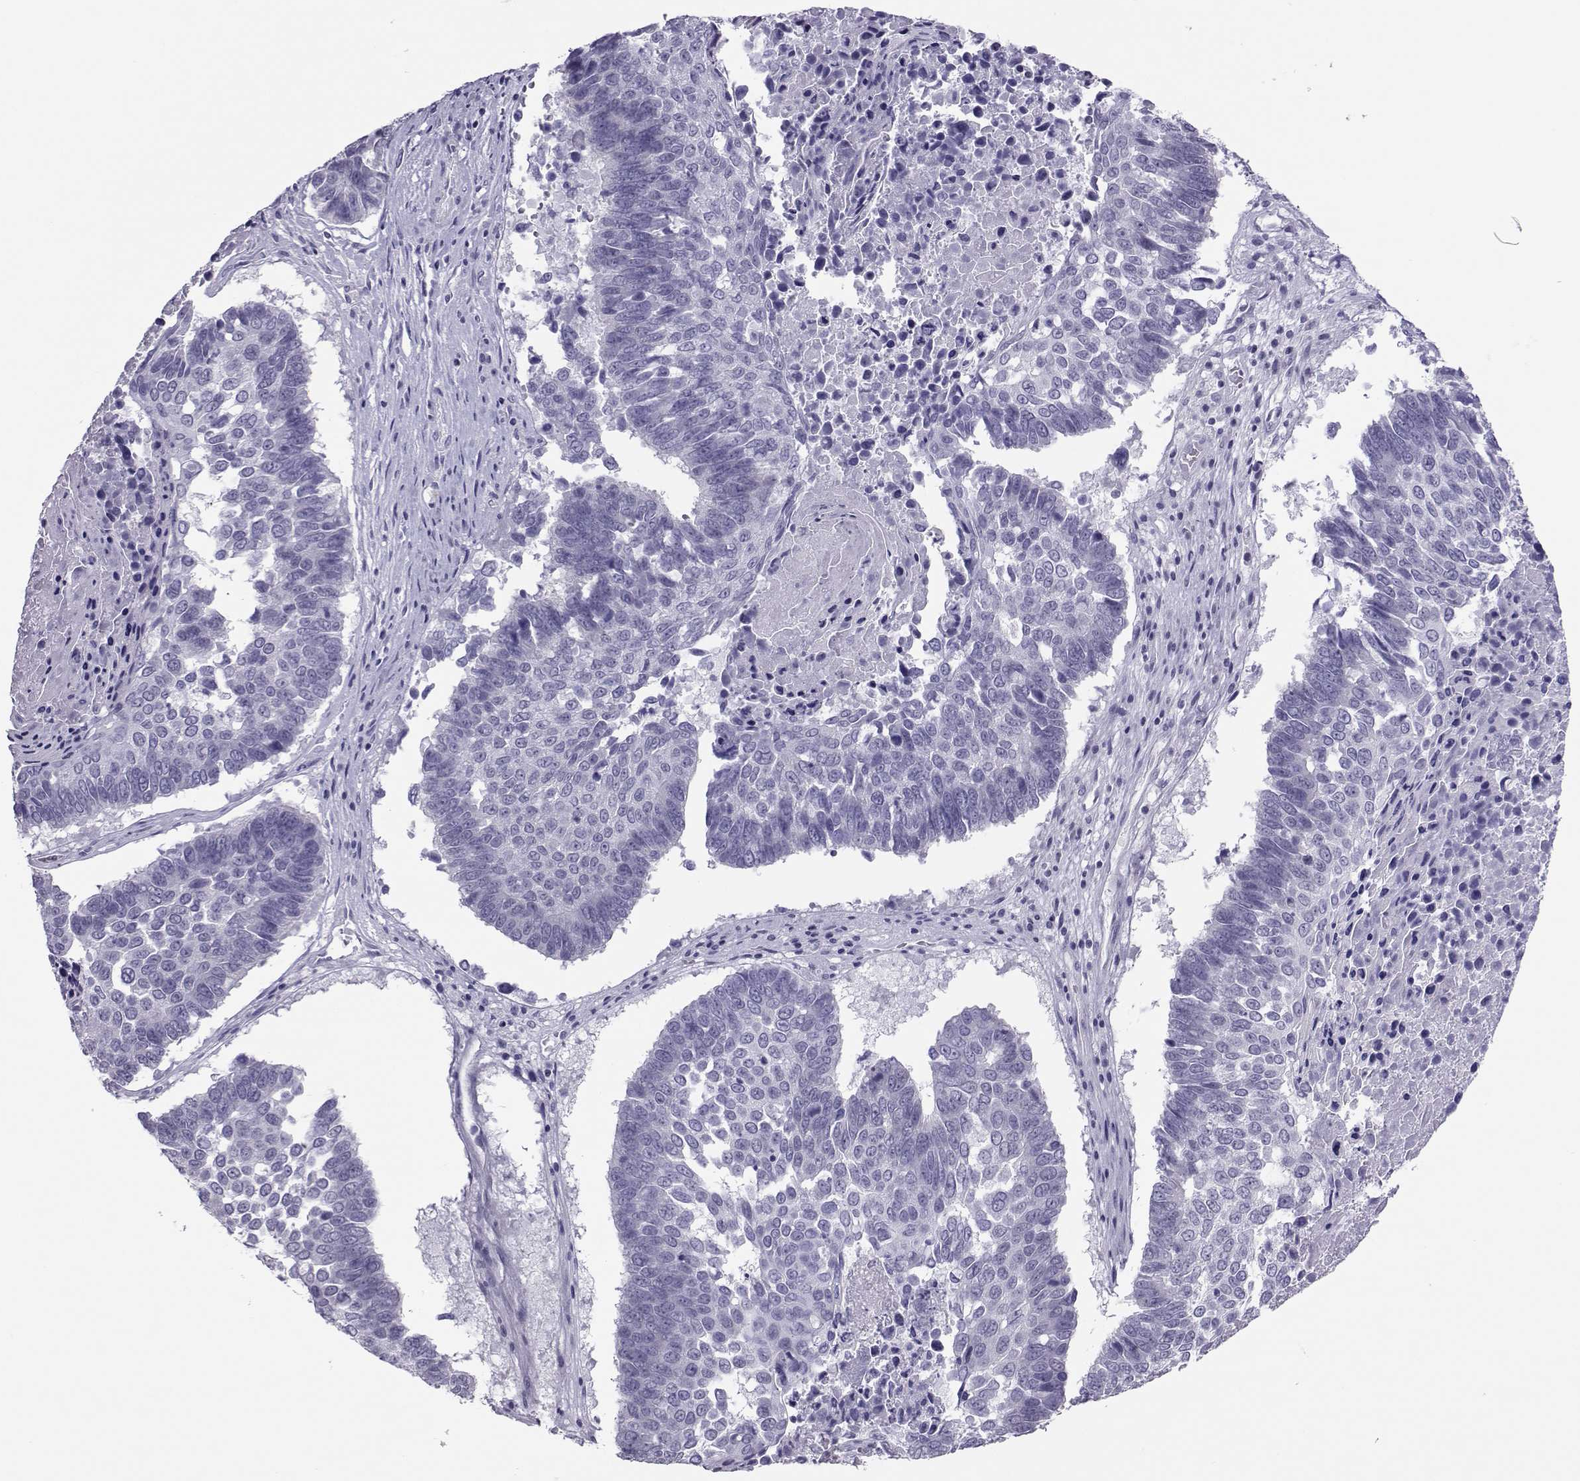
{"staining": {"intensity": "negative", "quantity": "none", "location": "none"}, "tissue": "lung cancer", "cell_type": "Tumor cells", "image_type": "cancer", "snomed": [{"axis": "morphology", "description": "Squamous cell carcinoma, NOS"}, {"axis": "topography", "description": "Lung"}], "caption": "Immunohistochemistry image of human lung cancer (squamous cell carcinoma) stained for a protein (brown), which reveals no positivity in tumor cells.", "gene": "TRPM7", "patient": {"sex": "male", "age": 73}}